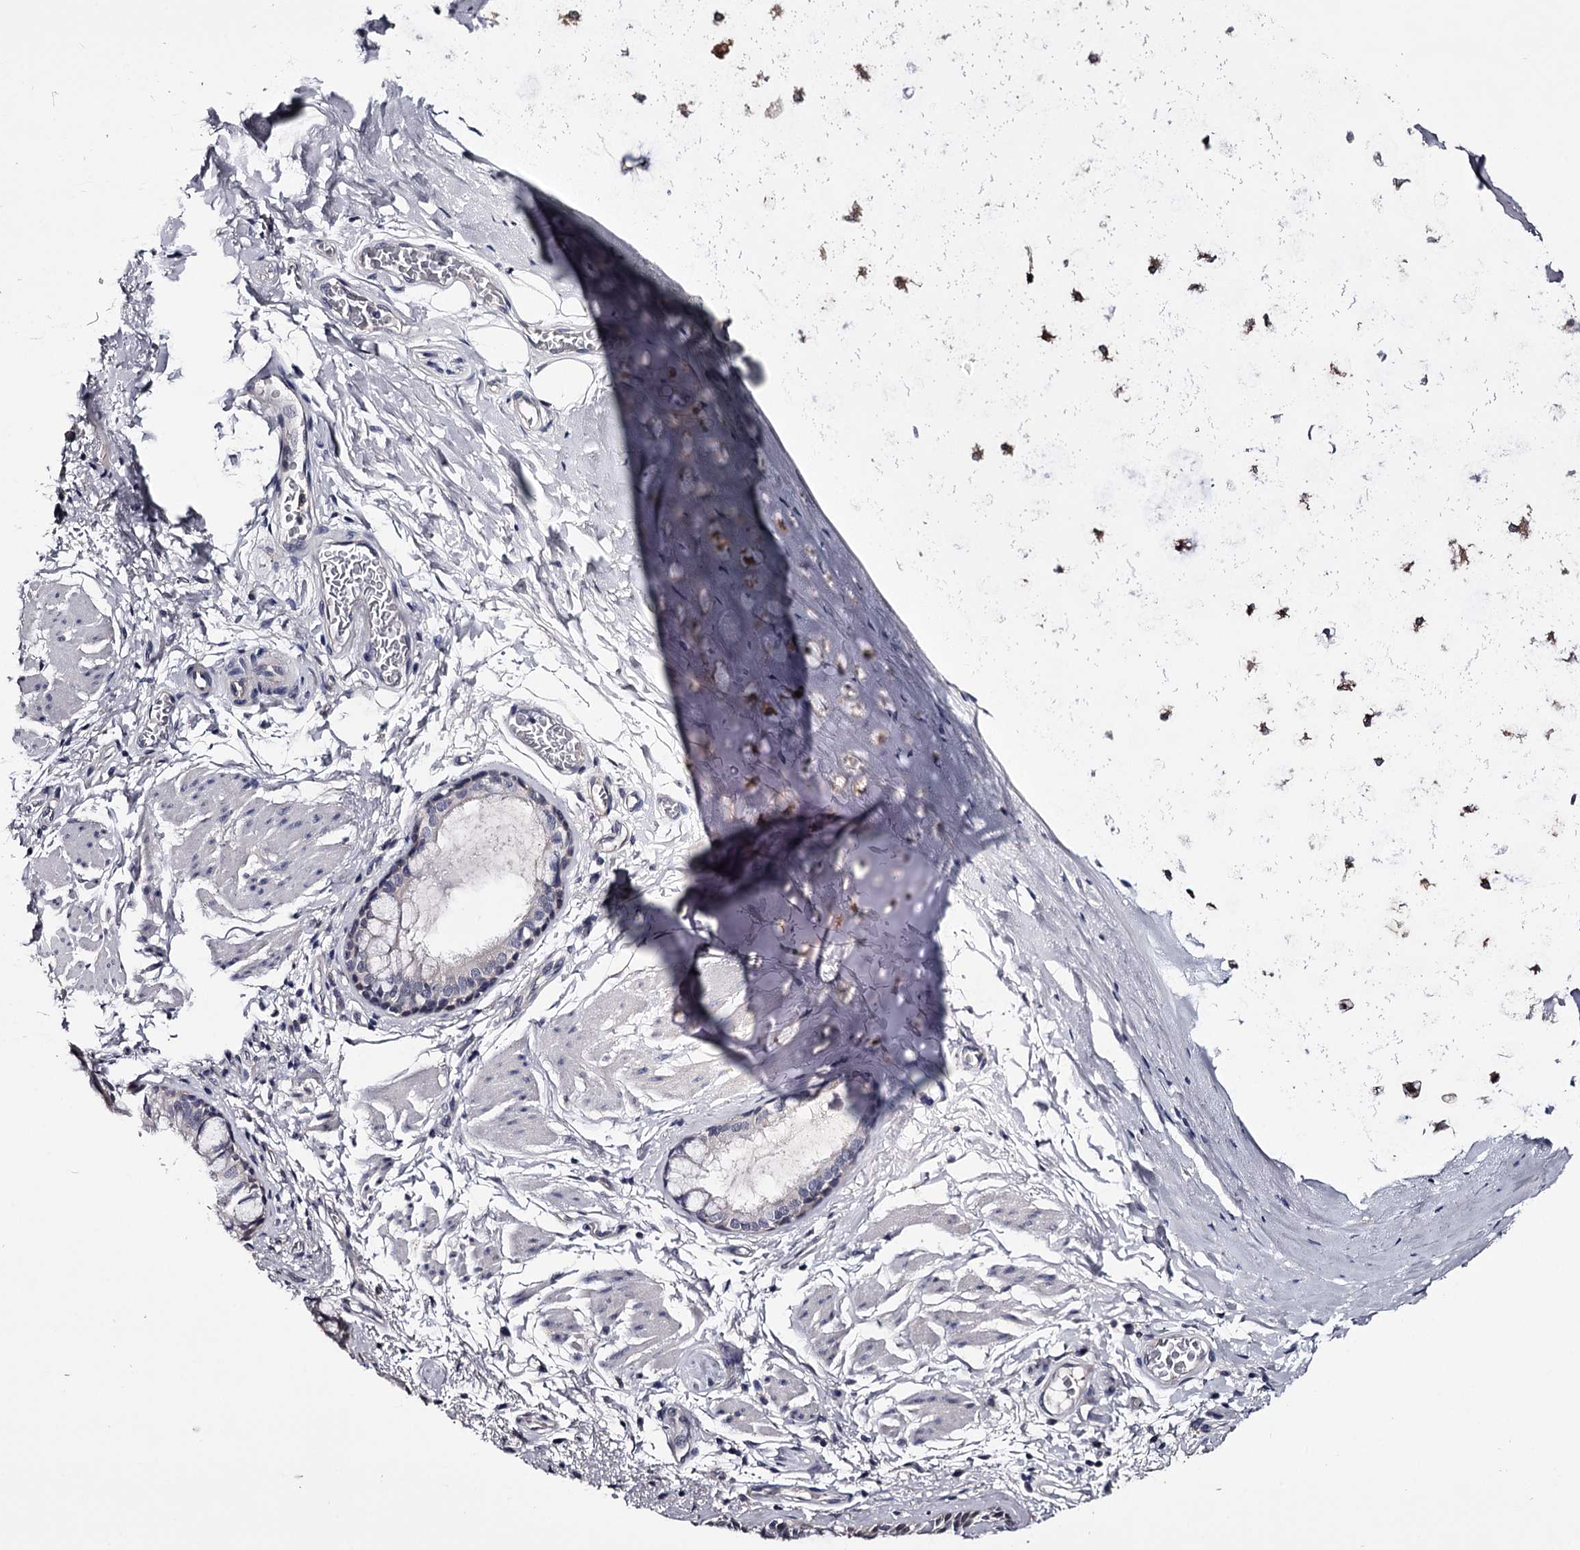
{"staining": {"intensity": "negative", "quantity": "none", "location": "none"}, "tissue": "bronchus", "cell_type": "Respiratory epithelial cells", "image_type": "normal", "snomed": [{"axis": "morphology", "description": "Normal tissue, NOS"}, {"axis": "topography", "description": "Cartilage tissue"}, {"axis": "topography", "description": "Bronchus"}], "caption": "Human bronchus stained for a protein using IHC reveals no positivity in respiratory epithelial cells.", "gene": "GSTO1", "patient": {"sex": "female", "age": 36}}